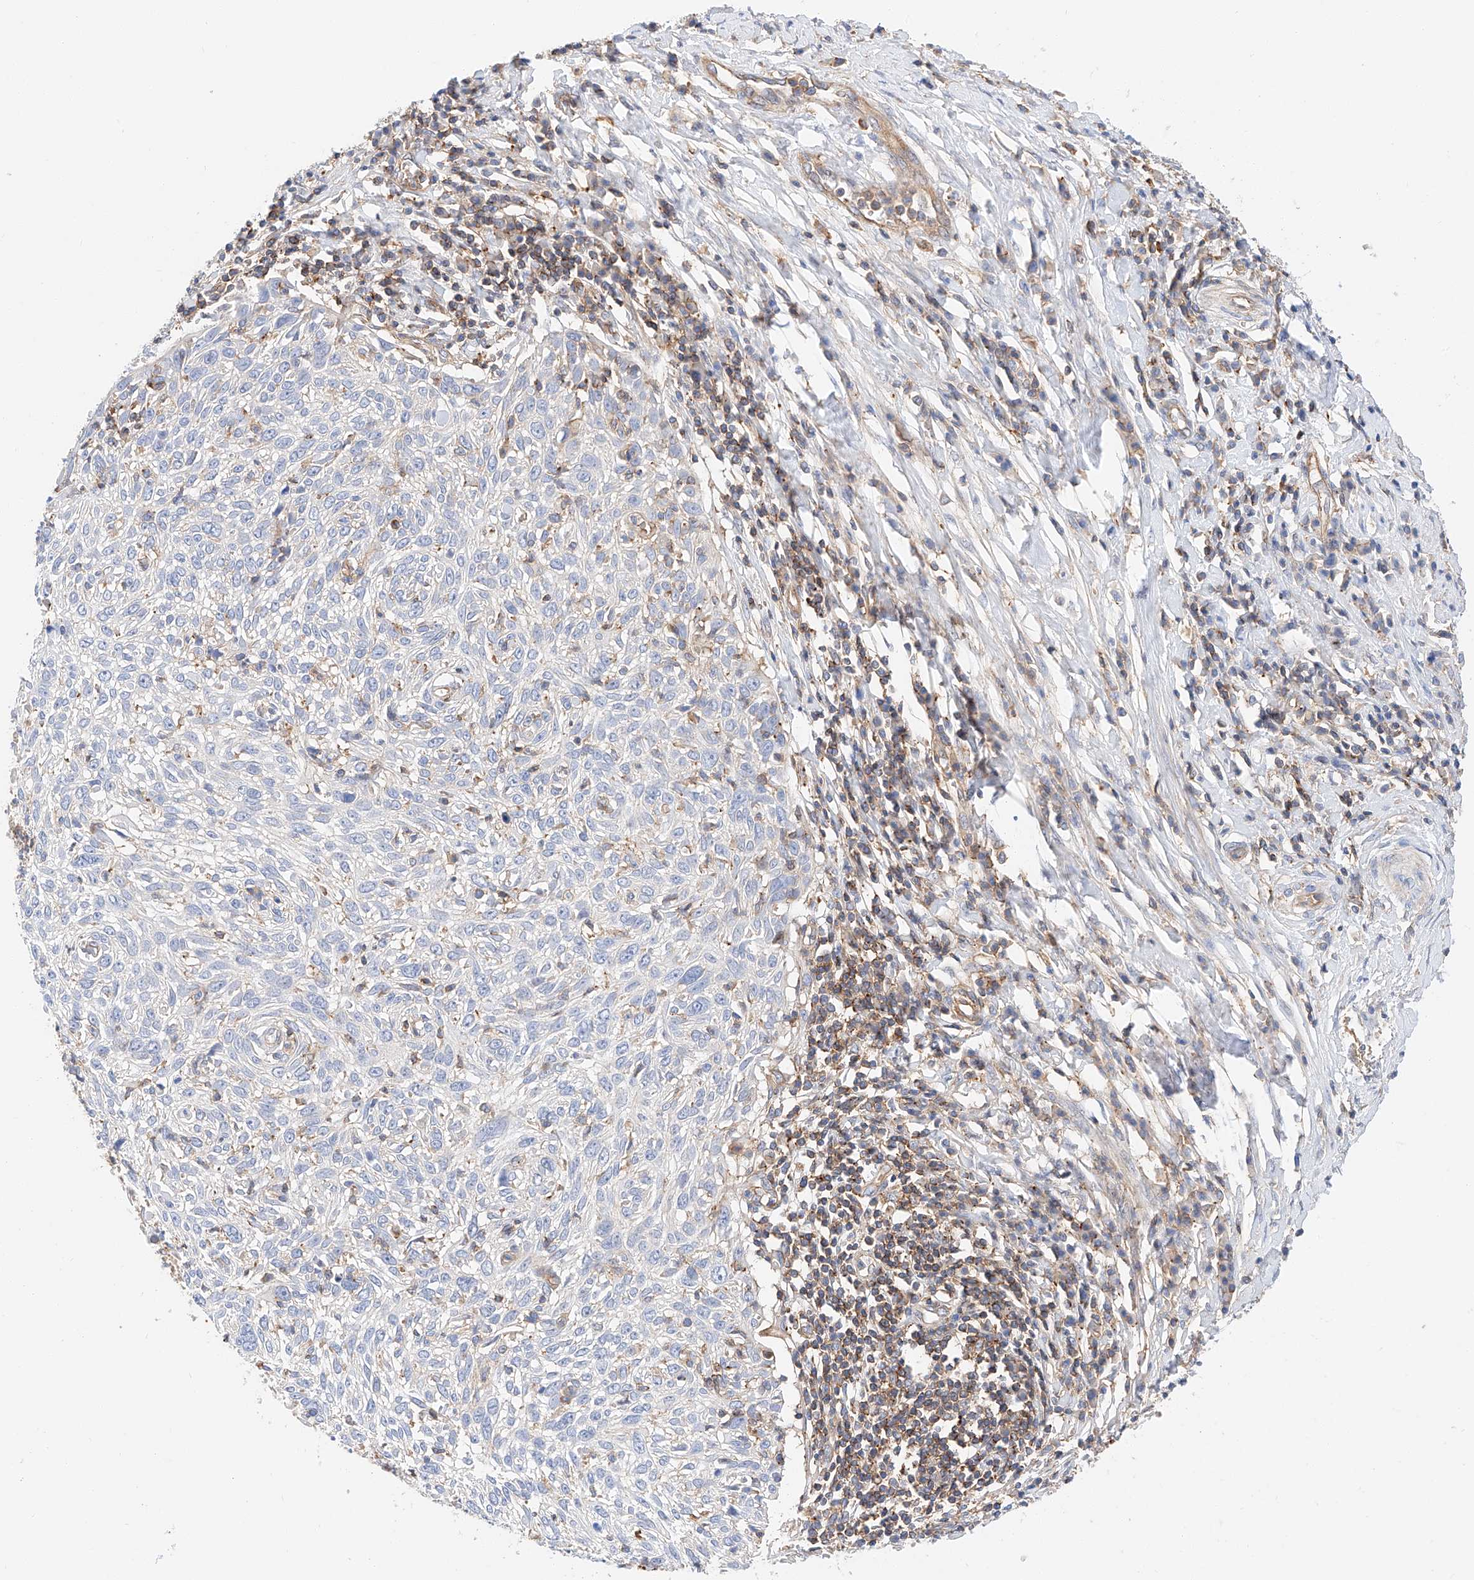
{"staining": {"intensity": "negative", "quantity": "none", "location": "none"}, "tissue": "cervical cancer", "cell_type": "Tumor cells", "image_type": "cancer", "snomed": [{"axis": "morphology", "description": "Squamous cell carcinoma, NOS"}, {"axis": "topography", "description": "Cervix"}], "caption": "This is an IHC photomicrograph of human cervical squamous cell carcinoma. There is no expression in tumor cells.", "gene": "HAUS4", "patient": {"sex": "female", "age": 51}}